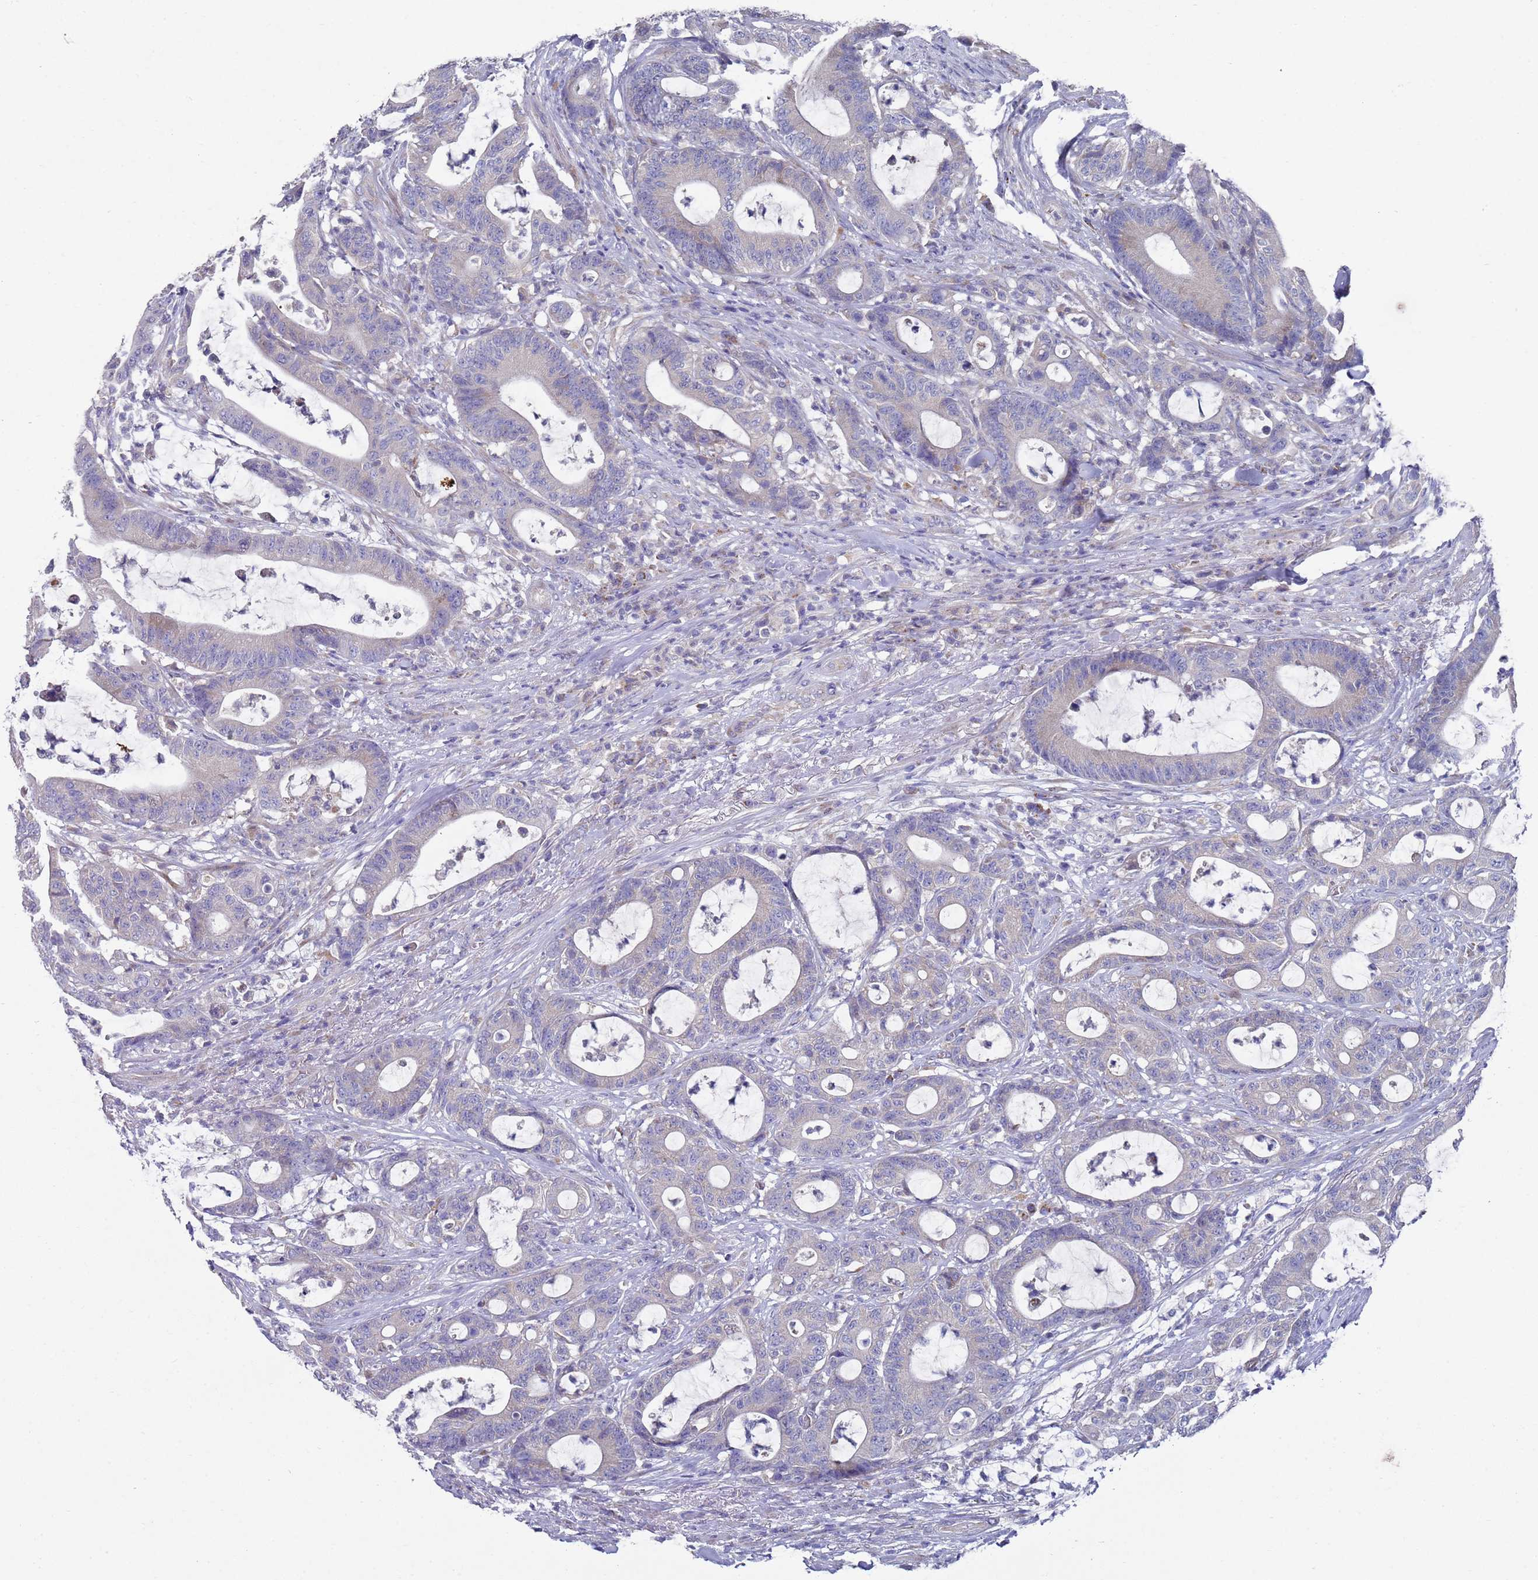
{"staining": {"intensity": "negative", "quantity": "none", "location": "none"}, "tissue": "colorectal cancer", "cell_type": "Tumor cells", "image_type": "cancer", "snomed": [{"axis": "morphology", "description": "Adenocarcinoma, NOS"}, {"axis": "topography", "description": "Colon"}], "caption": "This micrograph is of colorectal adenocarcinoma stained with immunohistochemistry (IHC) to label a protein in brown with the nuclei are counter-stained blue. There is no expression in tumor cells.", "gene": "NPEPPS", "patient": {"sex": "female", "age": 84}}